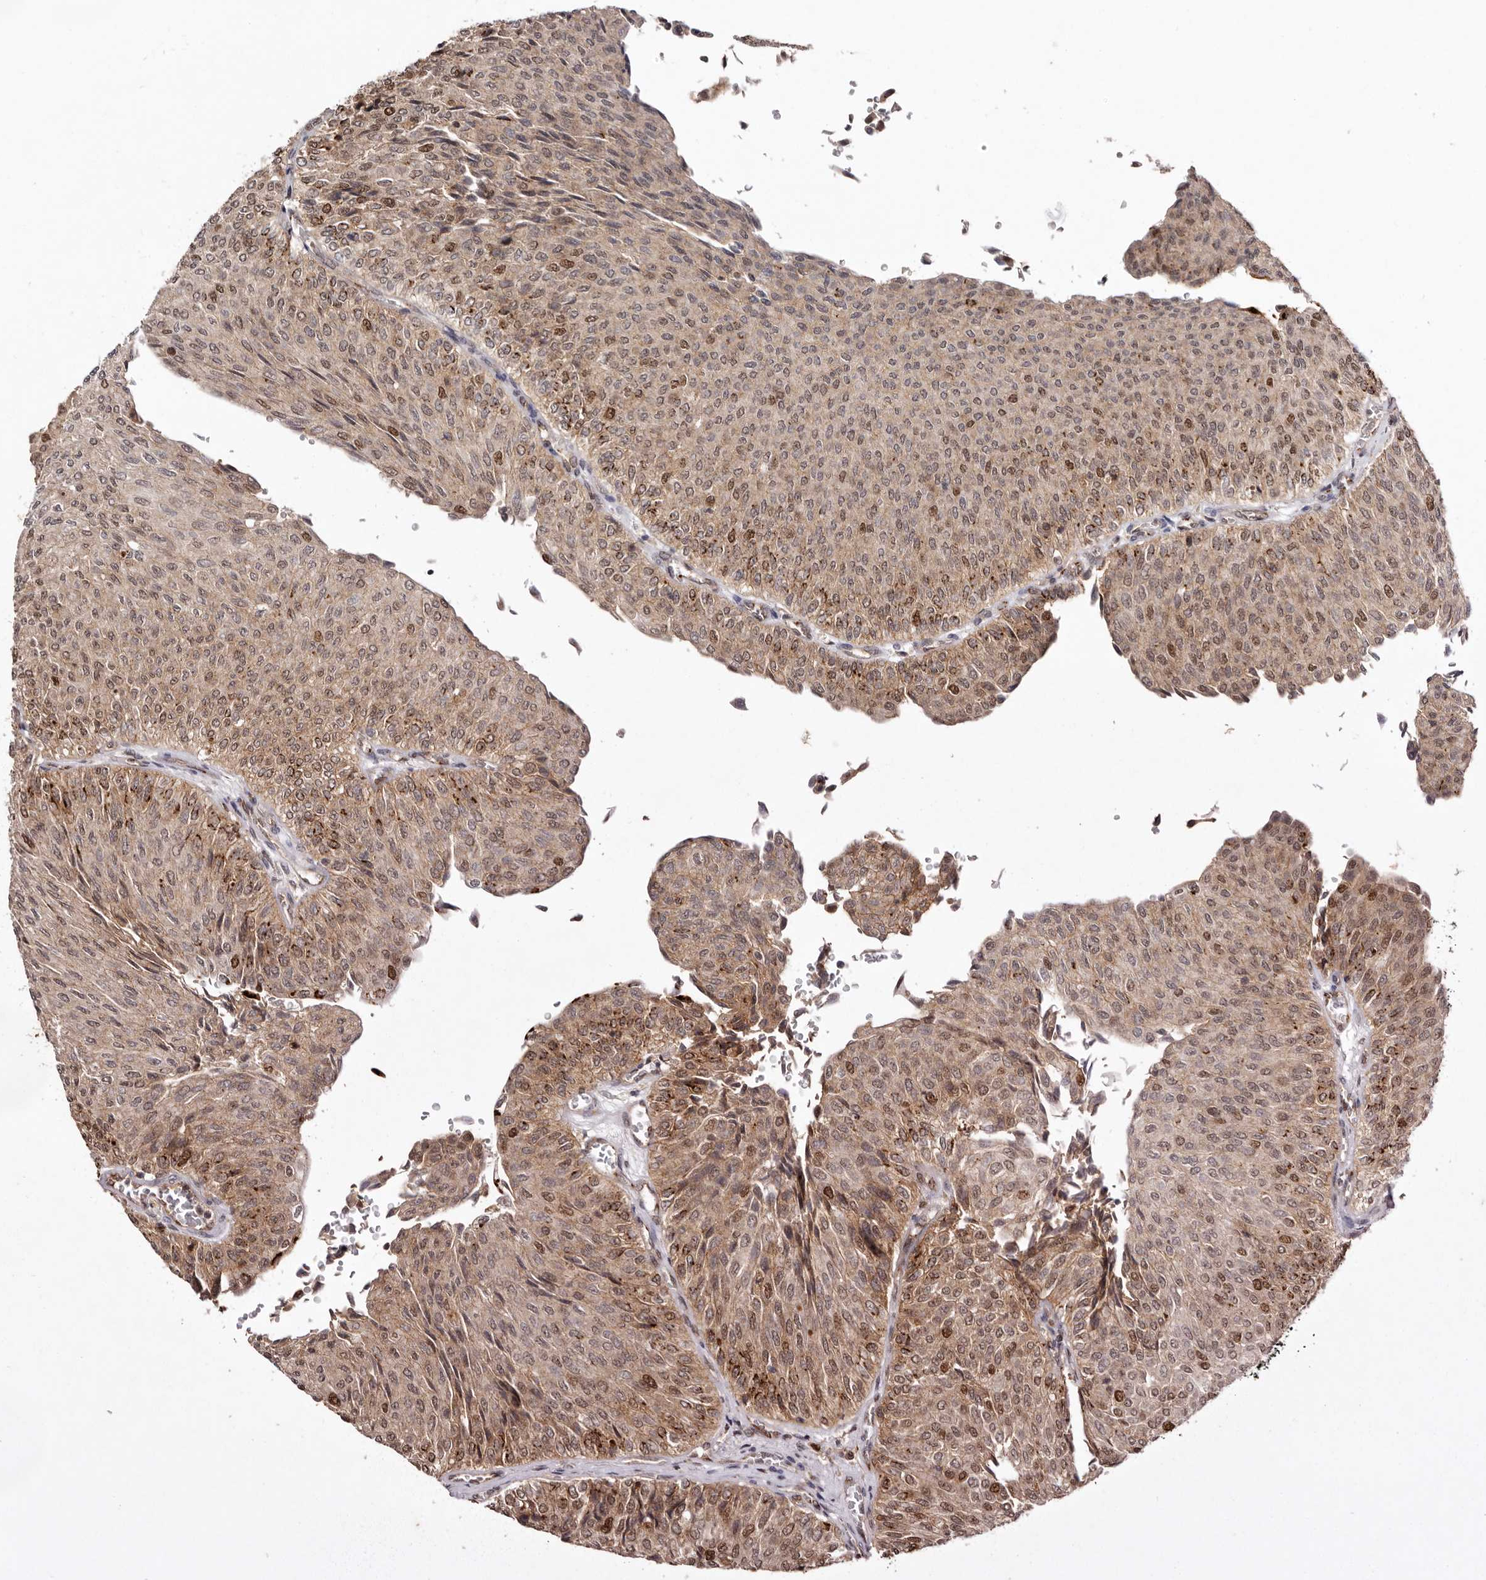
{"staining": {"intensity": "moderate", "quantity": ">75%", "location": "cytoplasmic/membranous,nuclear"}, "tissue": "urothelial cancer", "cell_type": "Tumor cells", "image_type": "cancer", "snomed": [{"axis": "morphology", "description": "Urothelial carcinoma, Low grade"}, {"axis": "topography", "description": "Urinary bladder"}], "caption": "Moderate cytoplasmic/membranous and nuclear expression for a protein is appreciated in approximately >75% of tumor cells of urothelial carcinoma (low-grade) using immunohistochemistry.", "gene": "NOTCH1", "patient": {"sex": "male", "age": 78}}